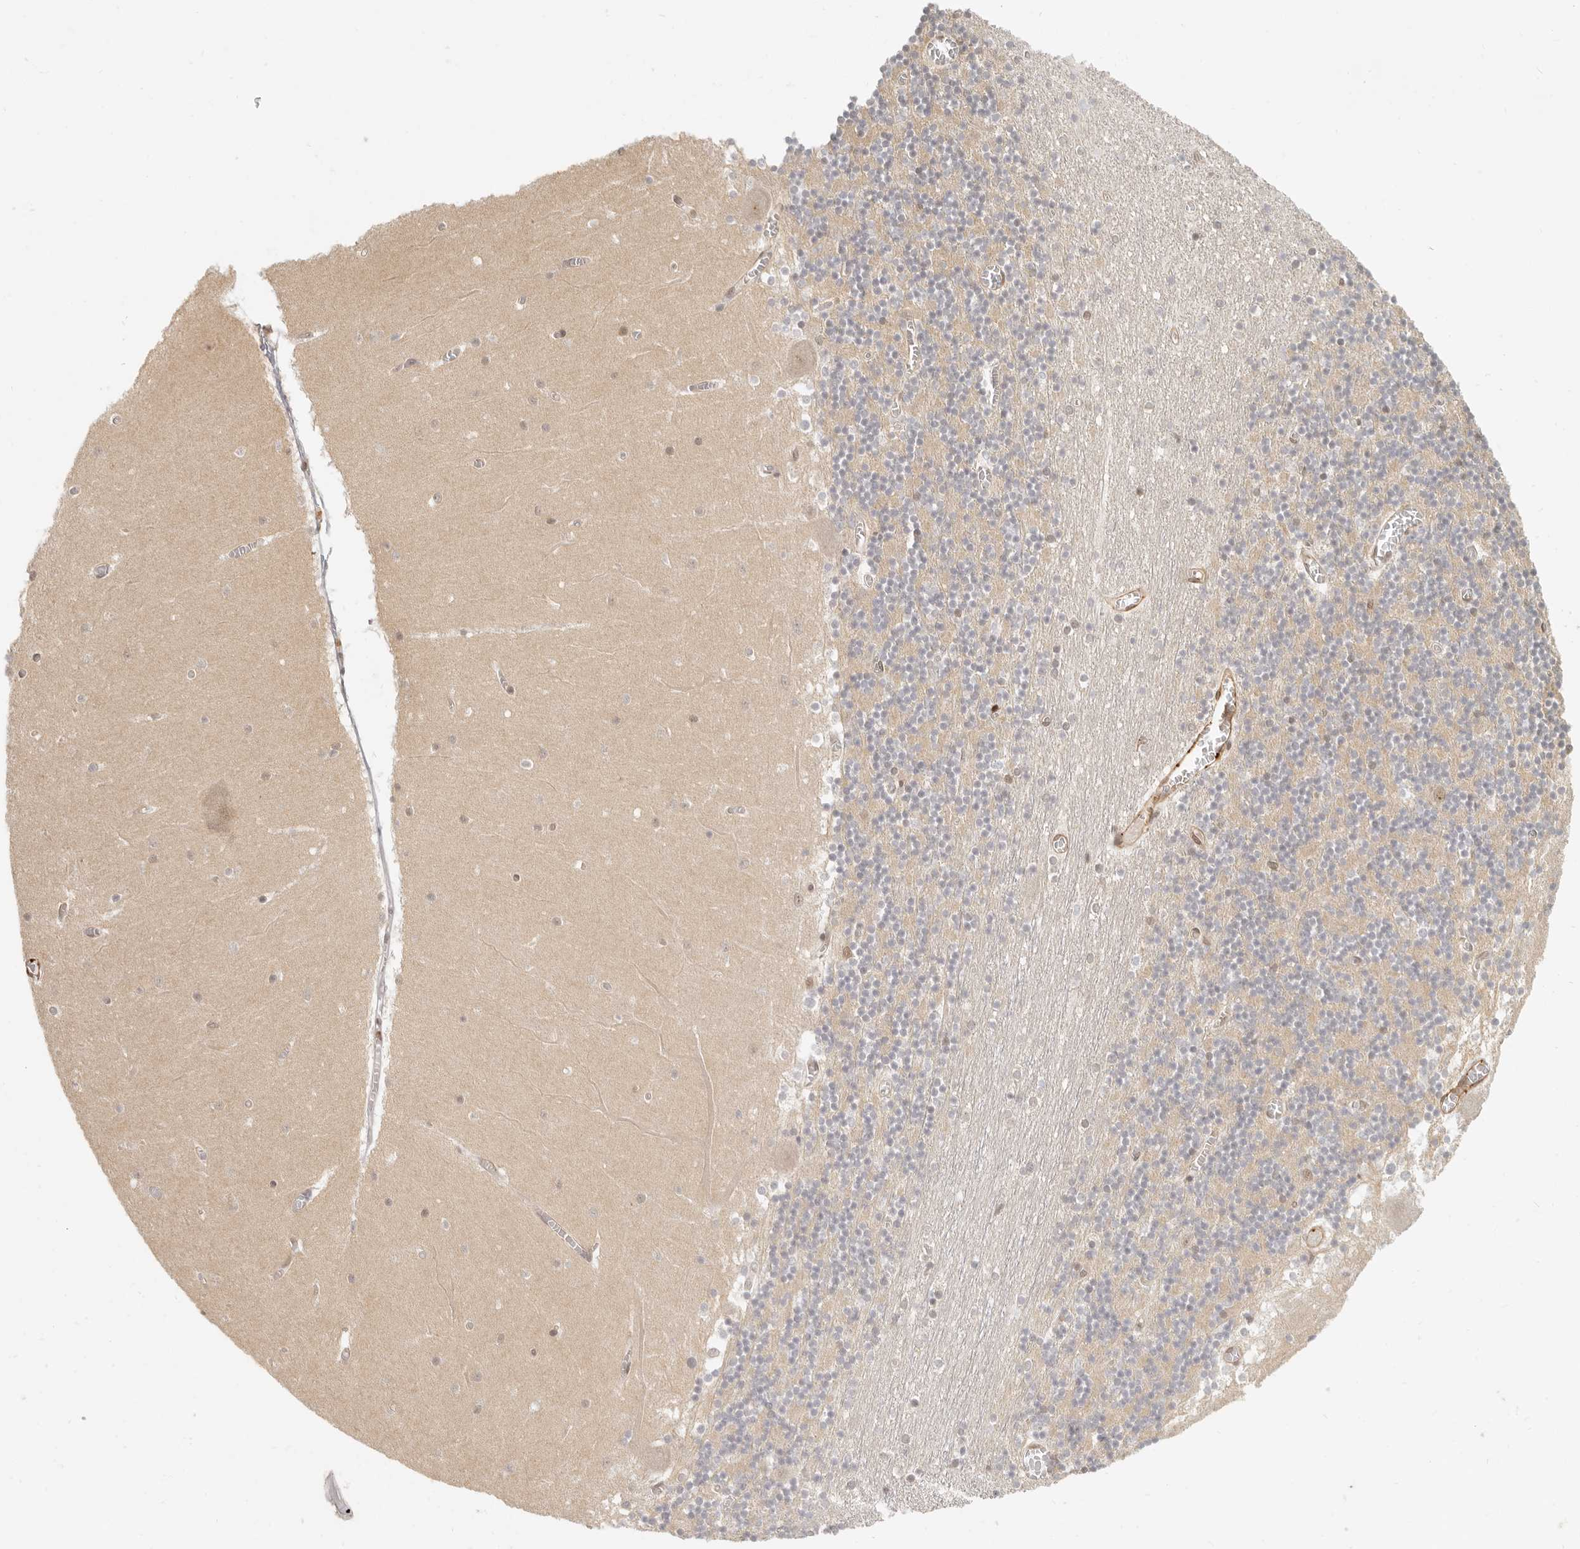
{"staining": {"intensity": "moderate", "quantity": "25%-75%", "location": "cytoplasmic/membranous,nuclear"}, "tissue": "cerebellum", "cell_type": "Cells in granular layer", "image_type": "normal", "snomed": [{"axis": "morphology", "description": "Normal tissue, NOS"}, {"axis": "topography", "description": "Cerebellum"}], "caption": "Protein staining reveals moderate cytoplasmic/membranous,nuclear expression in about 25%-75% of cells in granular layer in unremarkable cerebellum. Using DAB (brown) and hematoxylin (blue) stains, captured at high magnification using brightfield microscopy.", "gene": "BAP1", "patient": {"sex": "female", "age": 28}}